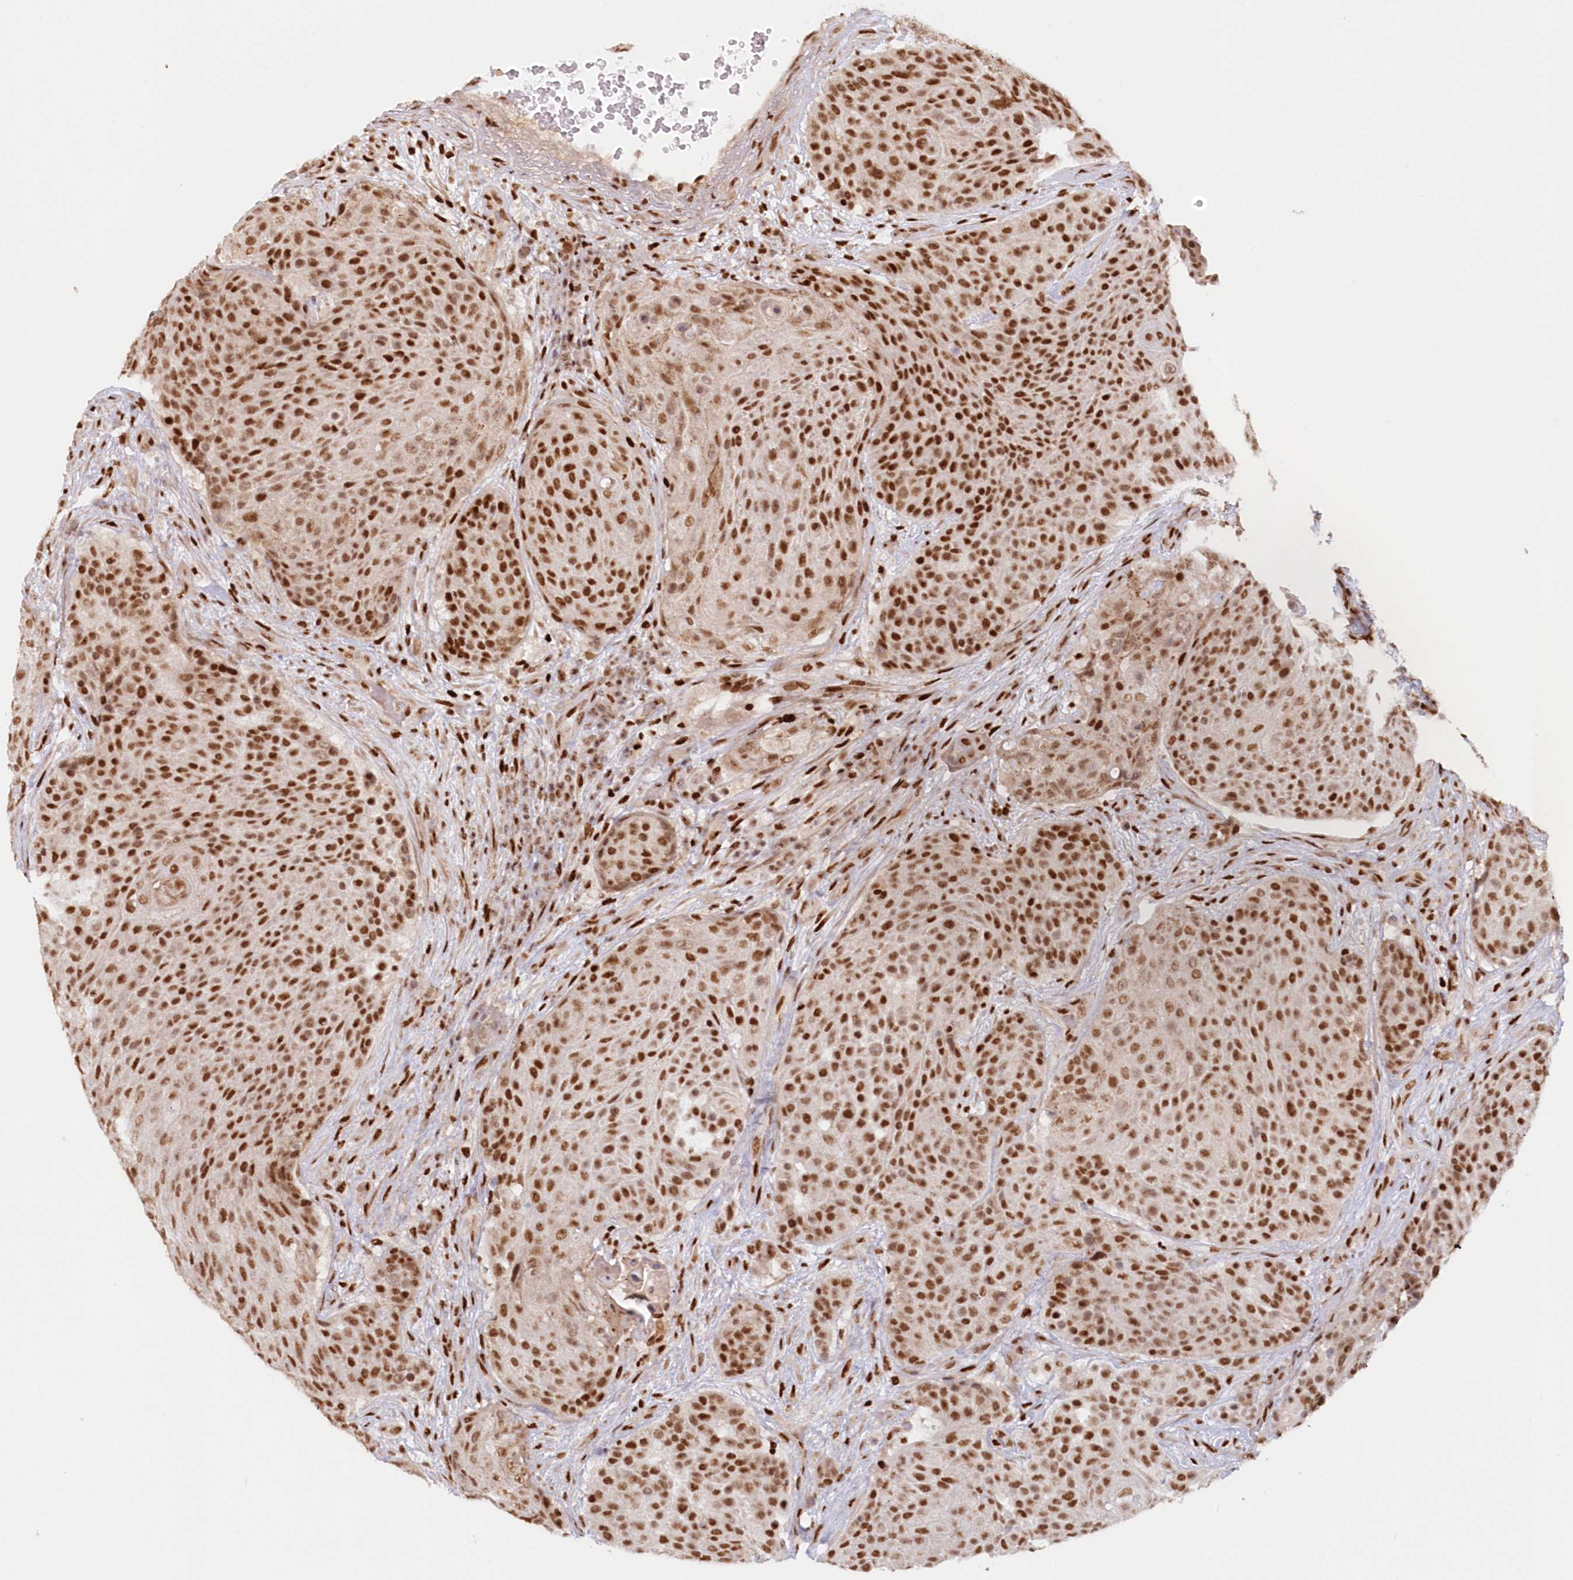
{"staining": {"intensity": "moderate", "quantity": ">75%", "location": "nuclear"}, "tissue": "urothelial cancer", "cell_type": "Tumor cells", "image_type": "cancer", "snomed": [{"axis": "morphology", "description": "Urothelial carcinoma, High grade"}, {"axis": "topography", "description": "Urinary bladder"}], "caption": "High-grade urothelial carcinoma tissue shows moderate nuclear positivity in approximately >75% of tumor cells The staining was performed using DAB (3,3'-diaminobenzidine), with brown indicating positive protein expression. Nuclei are stained blue with hematoxylin.", "gene": "POLR2B", "patient": {"sex": "female", "age": 63}}